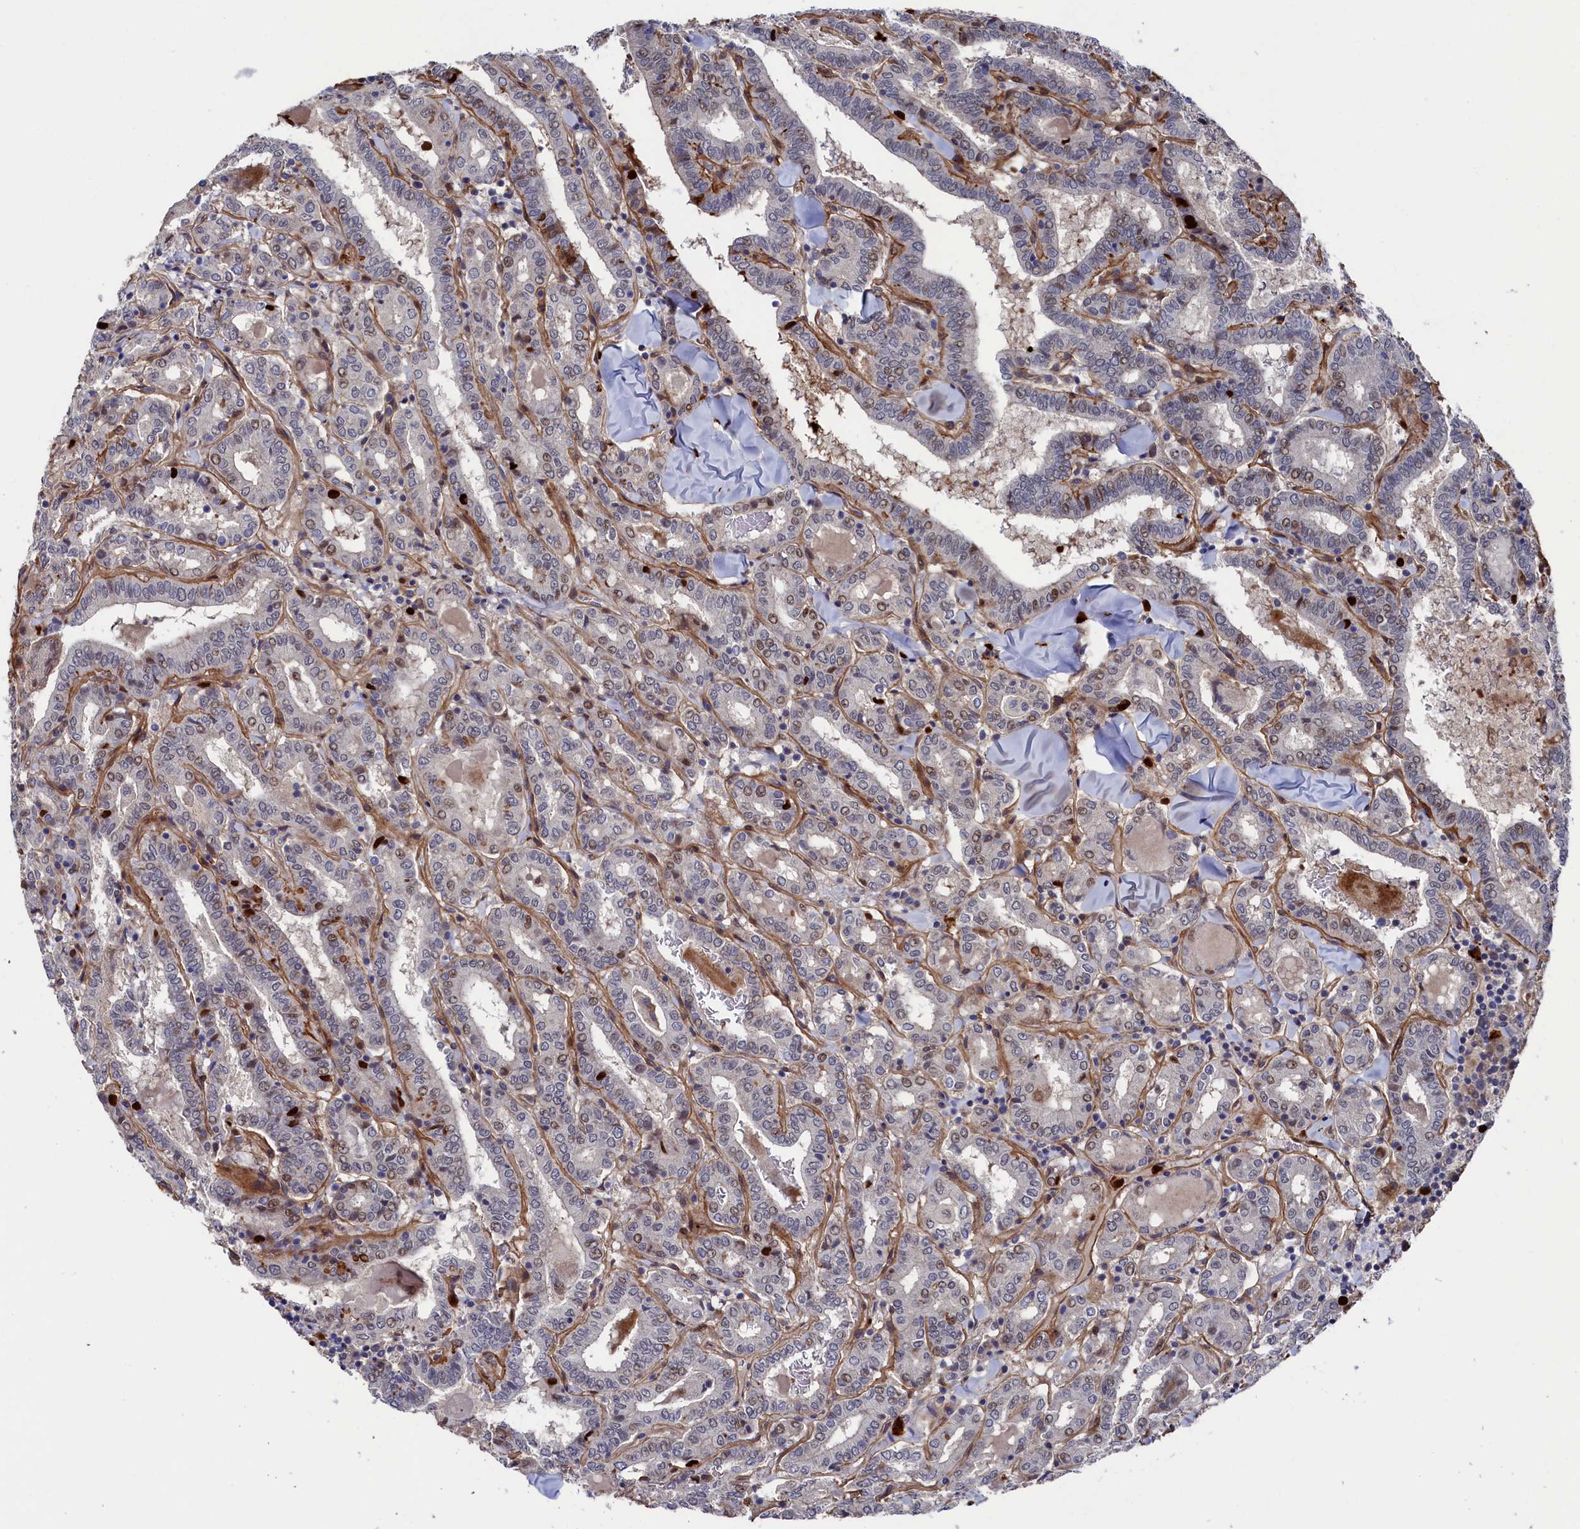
{"staining": {"intensity": "weak", "quantity": "<25%", "location": "nuclear"}, "tissue": "thyroid cancer", "cell_type": "Tumor cells", "image_type": "cancer", "snomed": [{"axis": "morphology", "description": "Papillary adenocarcinoma, NOS"}, {"axis": "topography", "description": "Thyroid gland"}], "caption": "A high-resolution photomicrograph shows immunohistochemistry staining of thyroid cancer (papillary adenocarcinoma), which reveals no significant positivity in tumor cells. (IHC, brightfield microscopy, high magnification).", "gene": "ZNF891", "patient": {"sex": "female", "age": 72}}